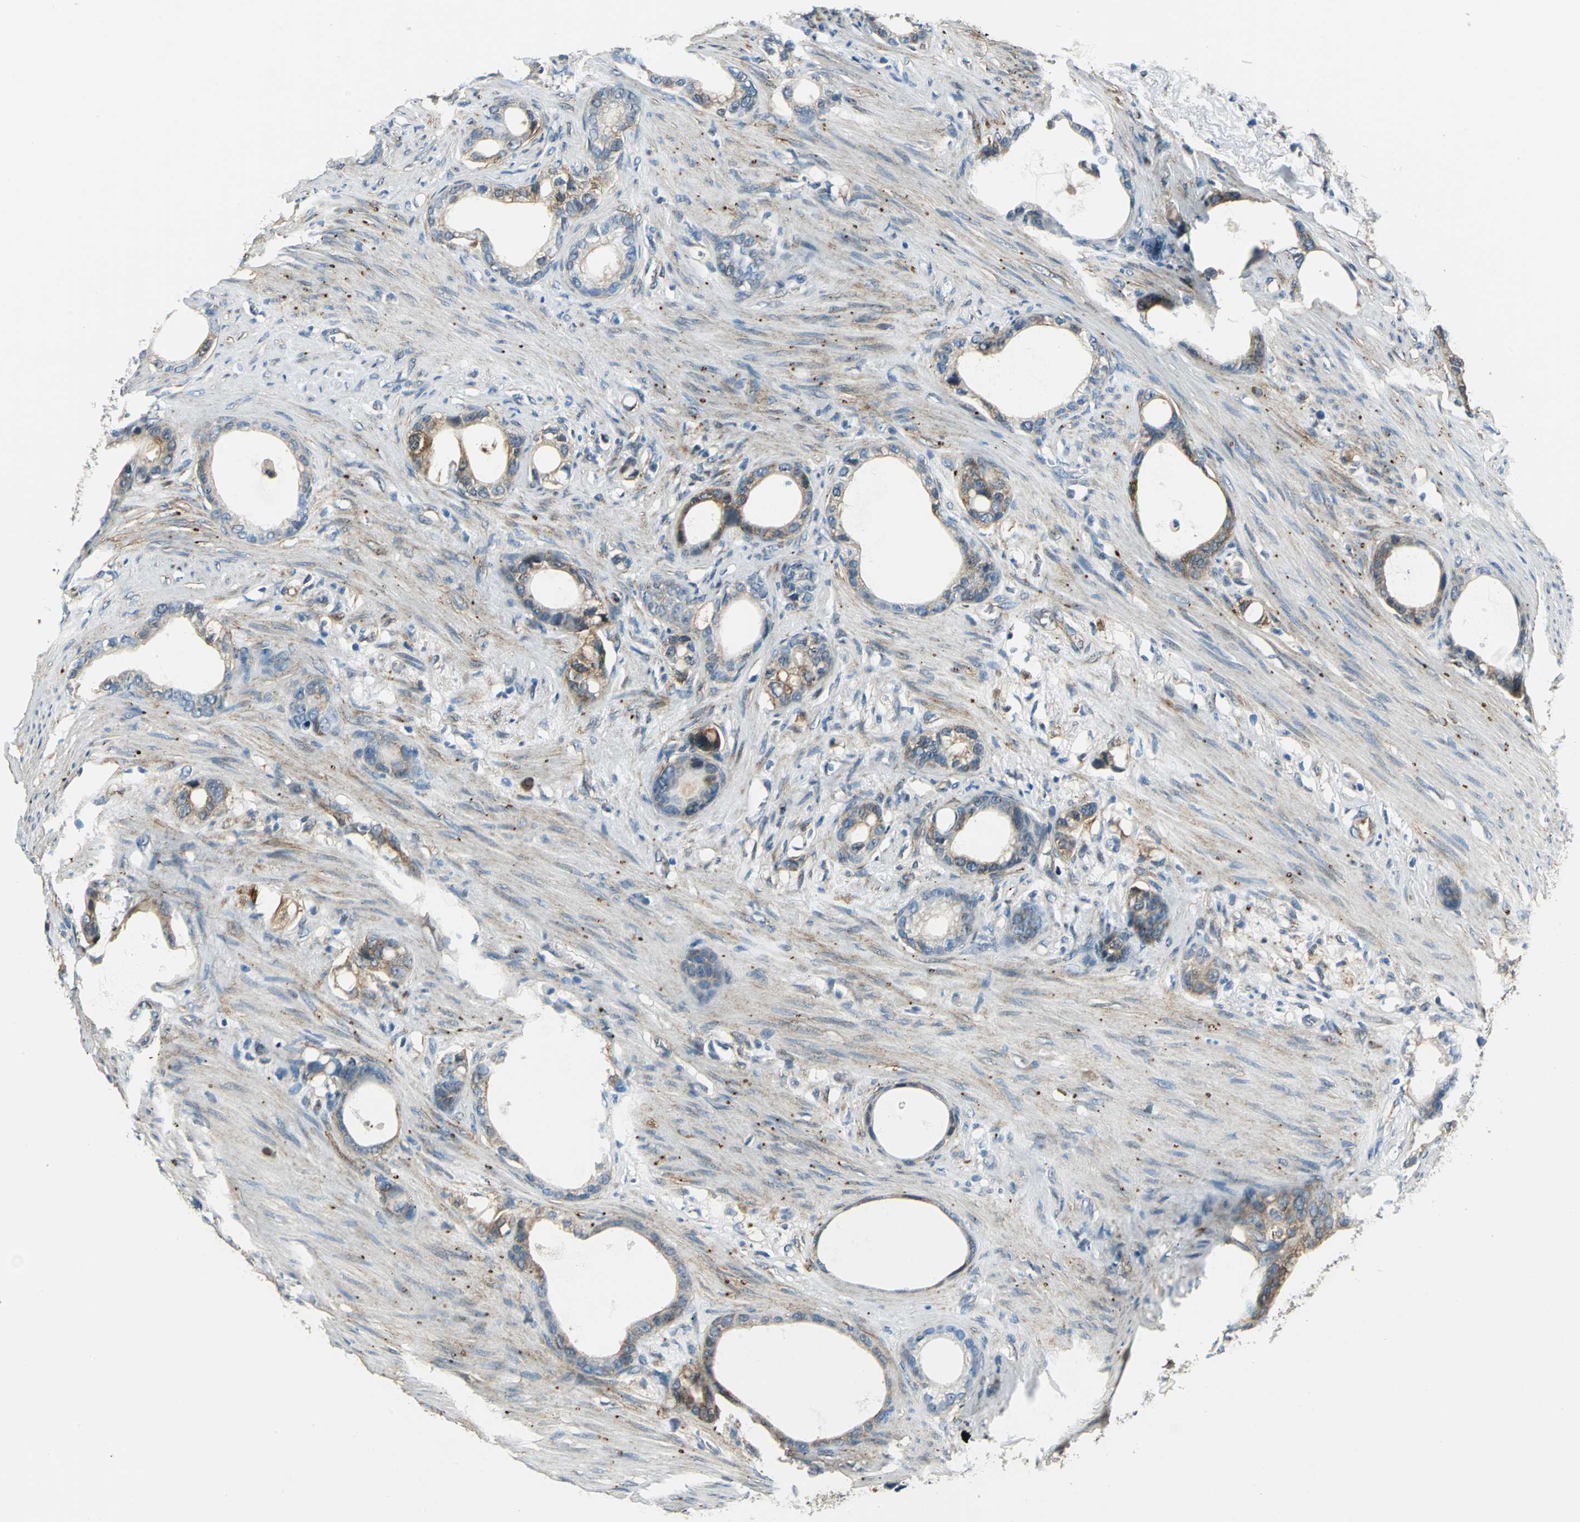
{"staining": {"intensity": "weak", "quantity": "<25%", "location": "cytoplasmic/membranous"}, "tissue": "stomach cancer", "cell_type": "Tumor cells", "image_type": "cancer", "snomed": [{"axis": "morphology", "description": "Adenocarcinoma, NOS"}, {"axis": "topography", "description": "Stomach"}], "caption": "Histopathology image shows no protein expression in tumor cells of stomach cancer tissue. (DAB immunohistochemistry visualized using brightfield microscopy, high magnification).", "gene": "HSPB1", "patient": {"sex": "female", "age": 75}}